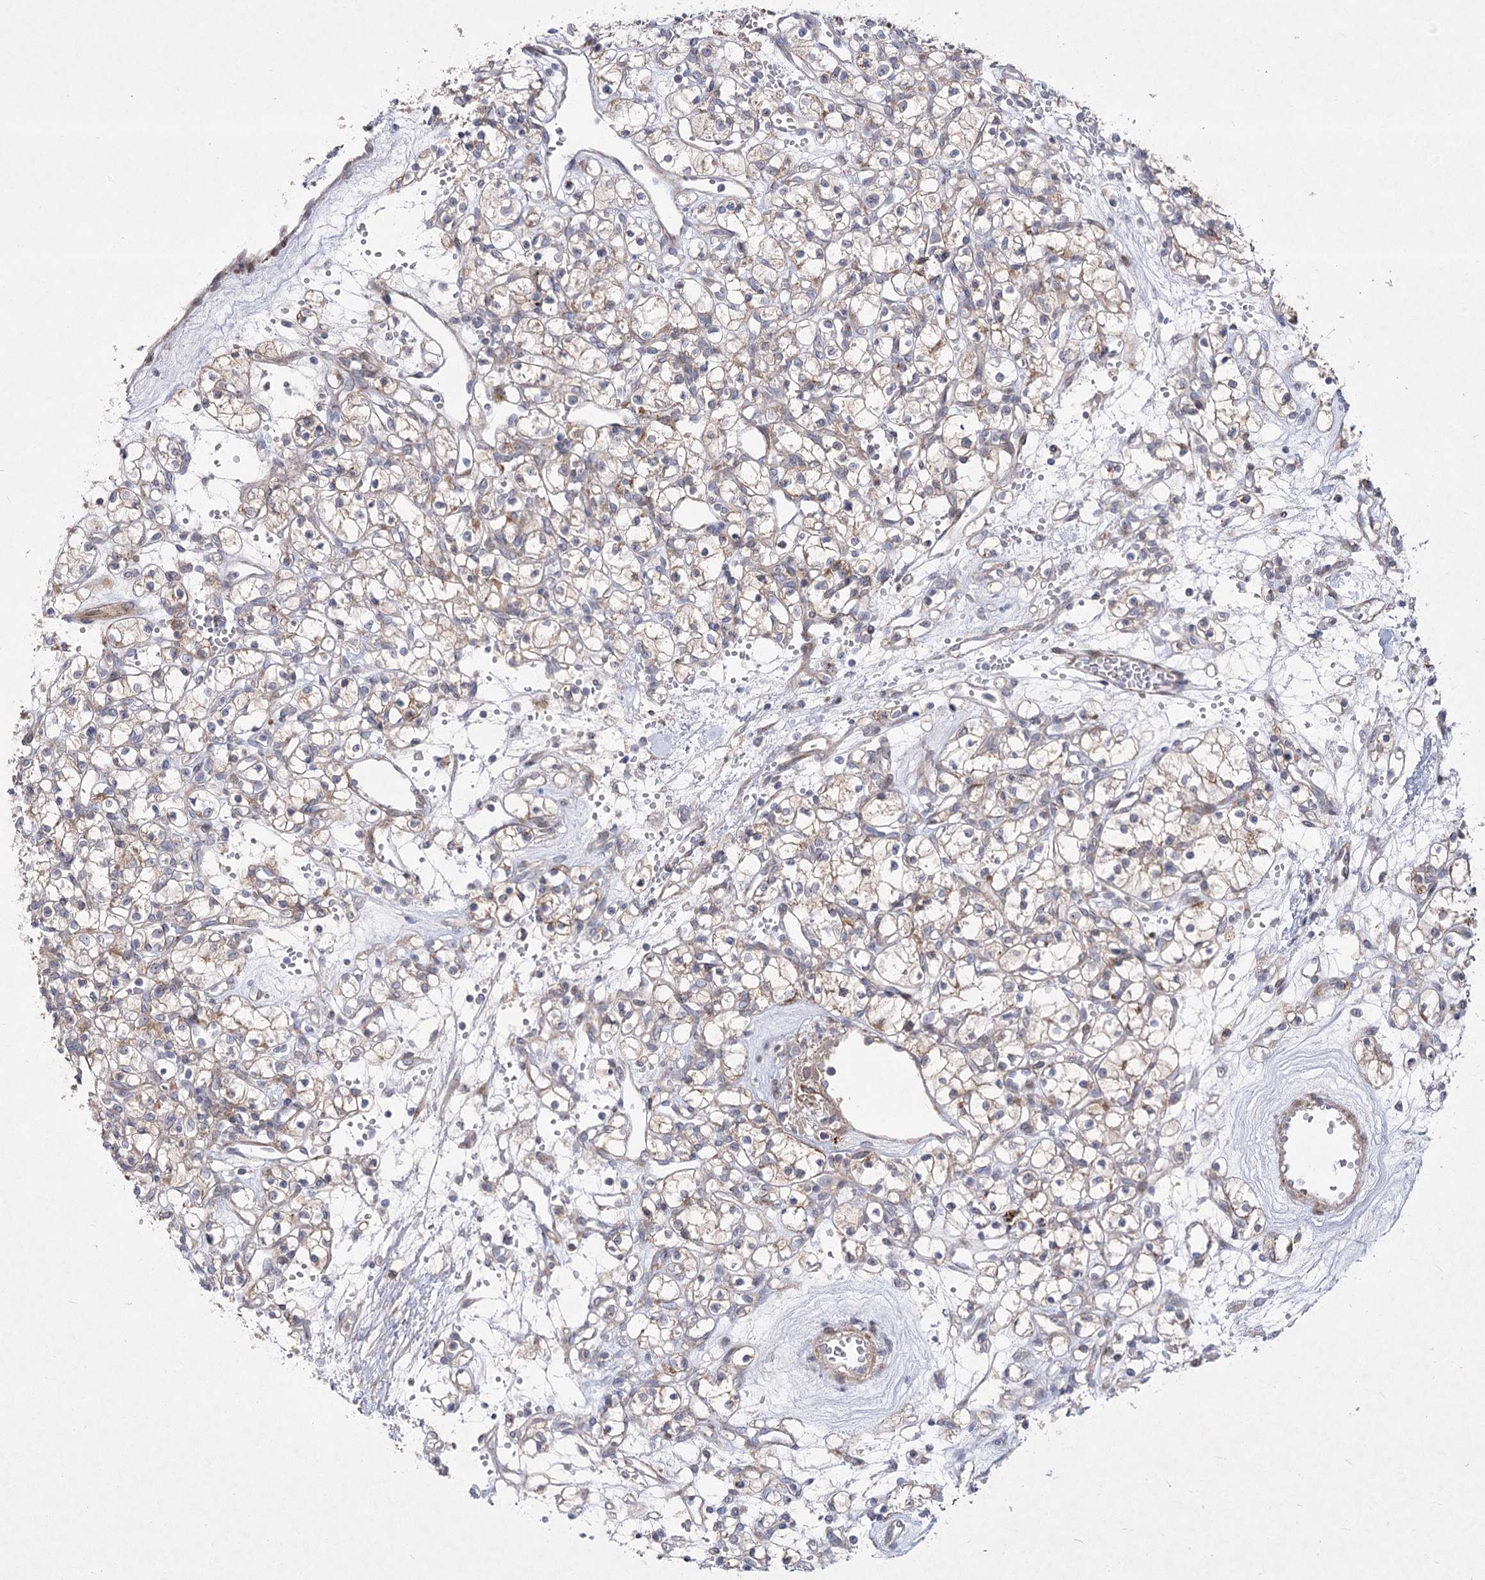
{"staining": {"intensity": "weak", "quantity": "25%-75%", "location": "cytoplasmic/membranous"}, "tissue": "renal cancer", "cell_type": "Tumor cells", "image_type": "cancer", "snomed": [{"axis": "morphology", "description": "Adenocarcinoma, NOS"}, {"axis": "topography", "description": "Kidney"}], "caption": "This histopathology image shows immunohistochemistry (IHC) staining of renal cancer (adenocarcinoma), with low weak cytoplasmic/membranous staining in about 25%-75% of tumor cells.", "gene": "SH3BP5L", "patient": {"sex": "female", "age": 59}}